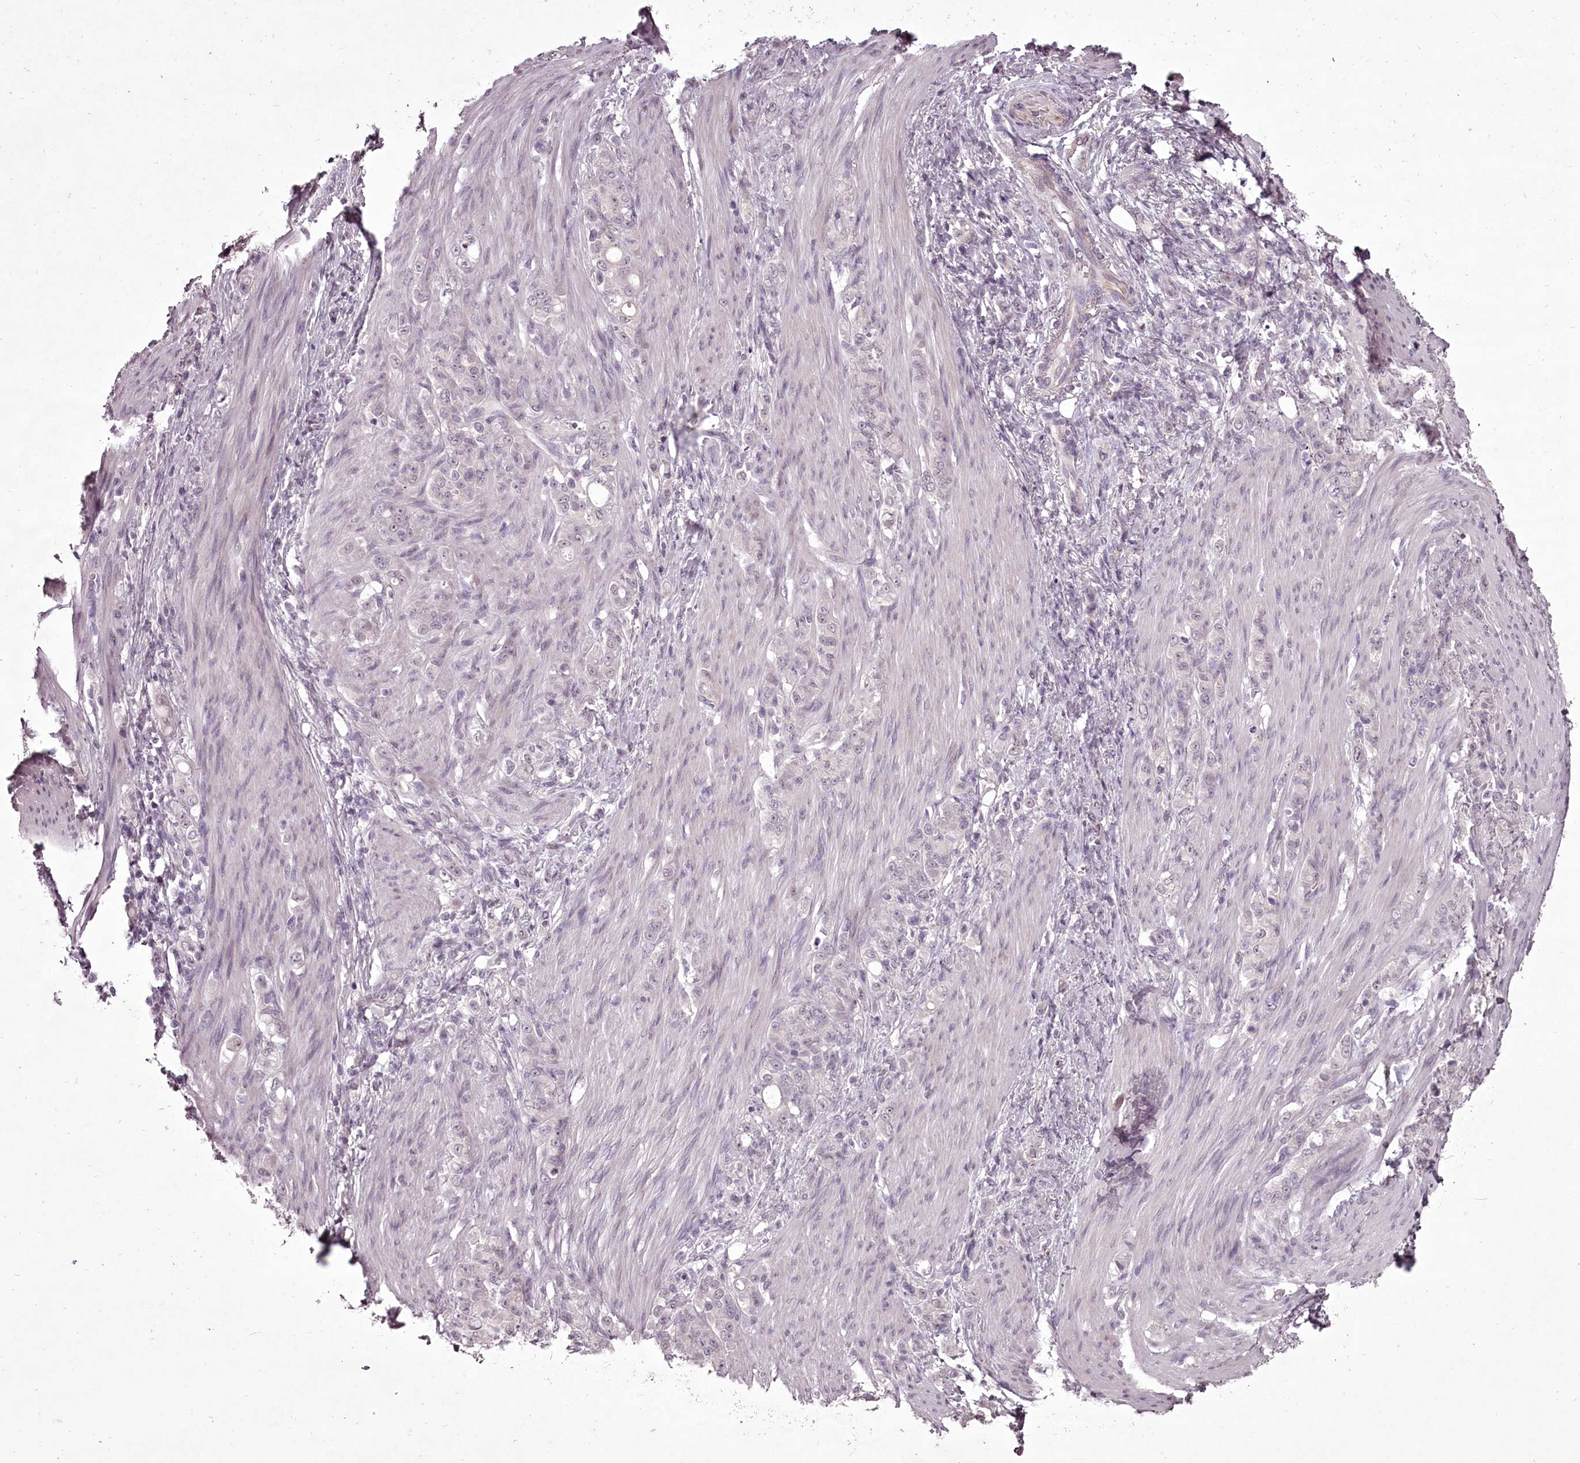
{"staining": {"intensity": "negative", "quantity": "none", "location": "none"}, "tissue": "stomach cancer", "cell_type": "Tumor cells", "image_type": "cancer", "snomed": [{"axis": "morphology", "description": "Adenocarcinoma, NOS"}, {"axis": "topography", "description": "Stomach"}], "caption": "A histopathology image of stomach adenocarcinoma stained for a protein shows no brown staining in tumor cells. (DAB (3,3'-diaminobenzidine) IHC with hematoxylin counter stain).", "gene": "C1orf56", "patient": {"sex": "female", "age": 79}}